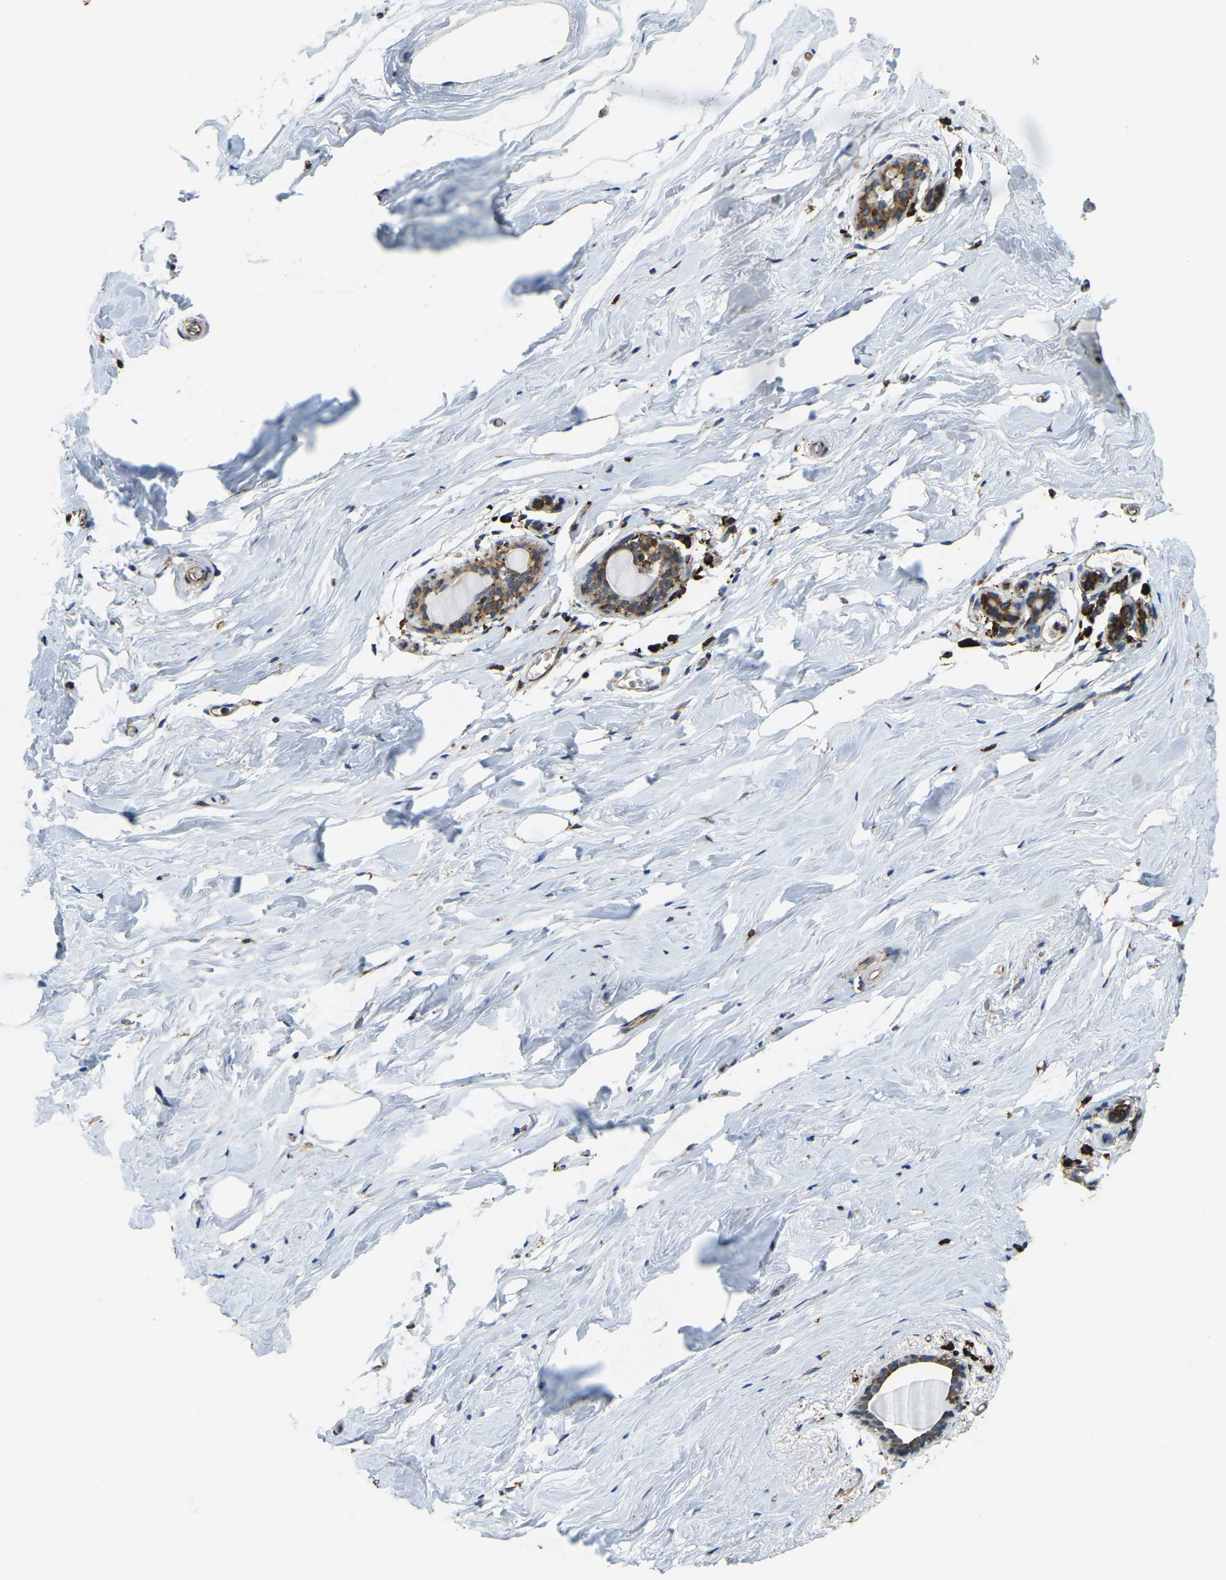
{"staining": {"intensity": "negative", "quantity": "none", "location": "none"}, "tissue": "breast", "cell_type": "Adipocytes", "image_type": "normal", "snomed": [{"axis": "morphology", "description": "Normal tissue, NOS"}, {"axis": "topography", "description": "Breast"}], "caption": "High power microscopy image of an IHC micrograph of benign breast, revealing no significant positivity in adipocytes. The staining is performed using DAB (3,3'-diaminobenzidine) brown chromogen with nuclei counter-stained in using hematoxylin.", "gene": "RNF115", "patient": {"sex": "female", "age": 62}}